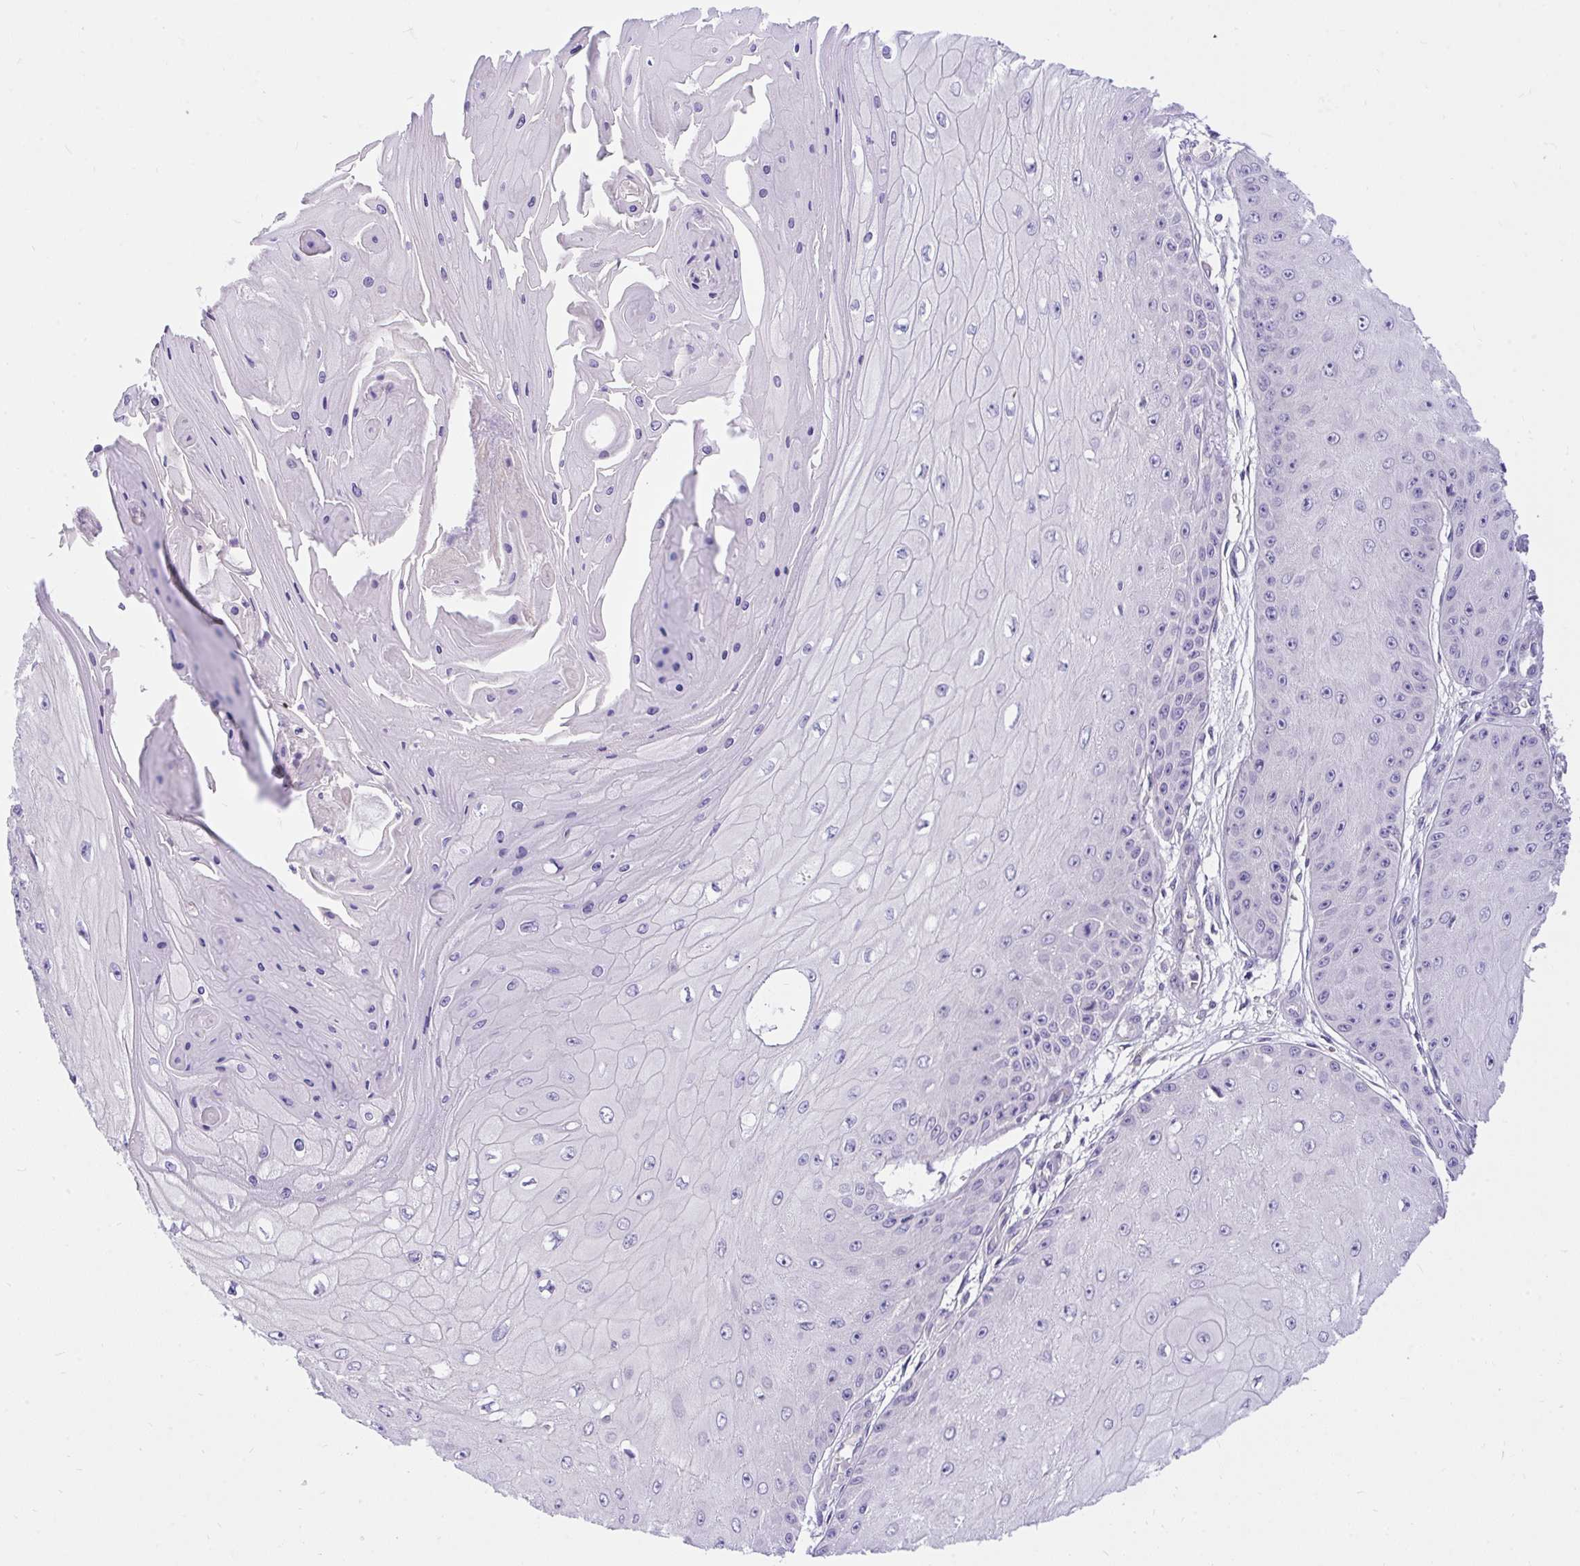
{"staining": {"intensity": "negative", "quantity": "none", "location": "none"}, "tissue": "skin cancer", "cell_type": "Tumor cells", "image_type": "cancer", "snomed": [{"axis": "morphology", "description": "Squamous cell carcinoma, NOS"}, {"axis": "topography", "description": "Skin"}], "caption": "An image of human skin cancer (squamous cell carcinoma) is negative for staining in tumor cells.", "gene": "TLN2", "patient": {"sex": "male", "age": 70}}